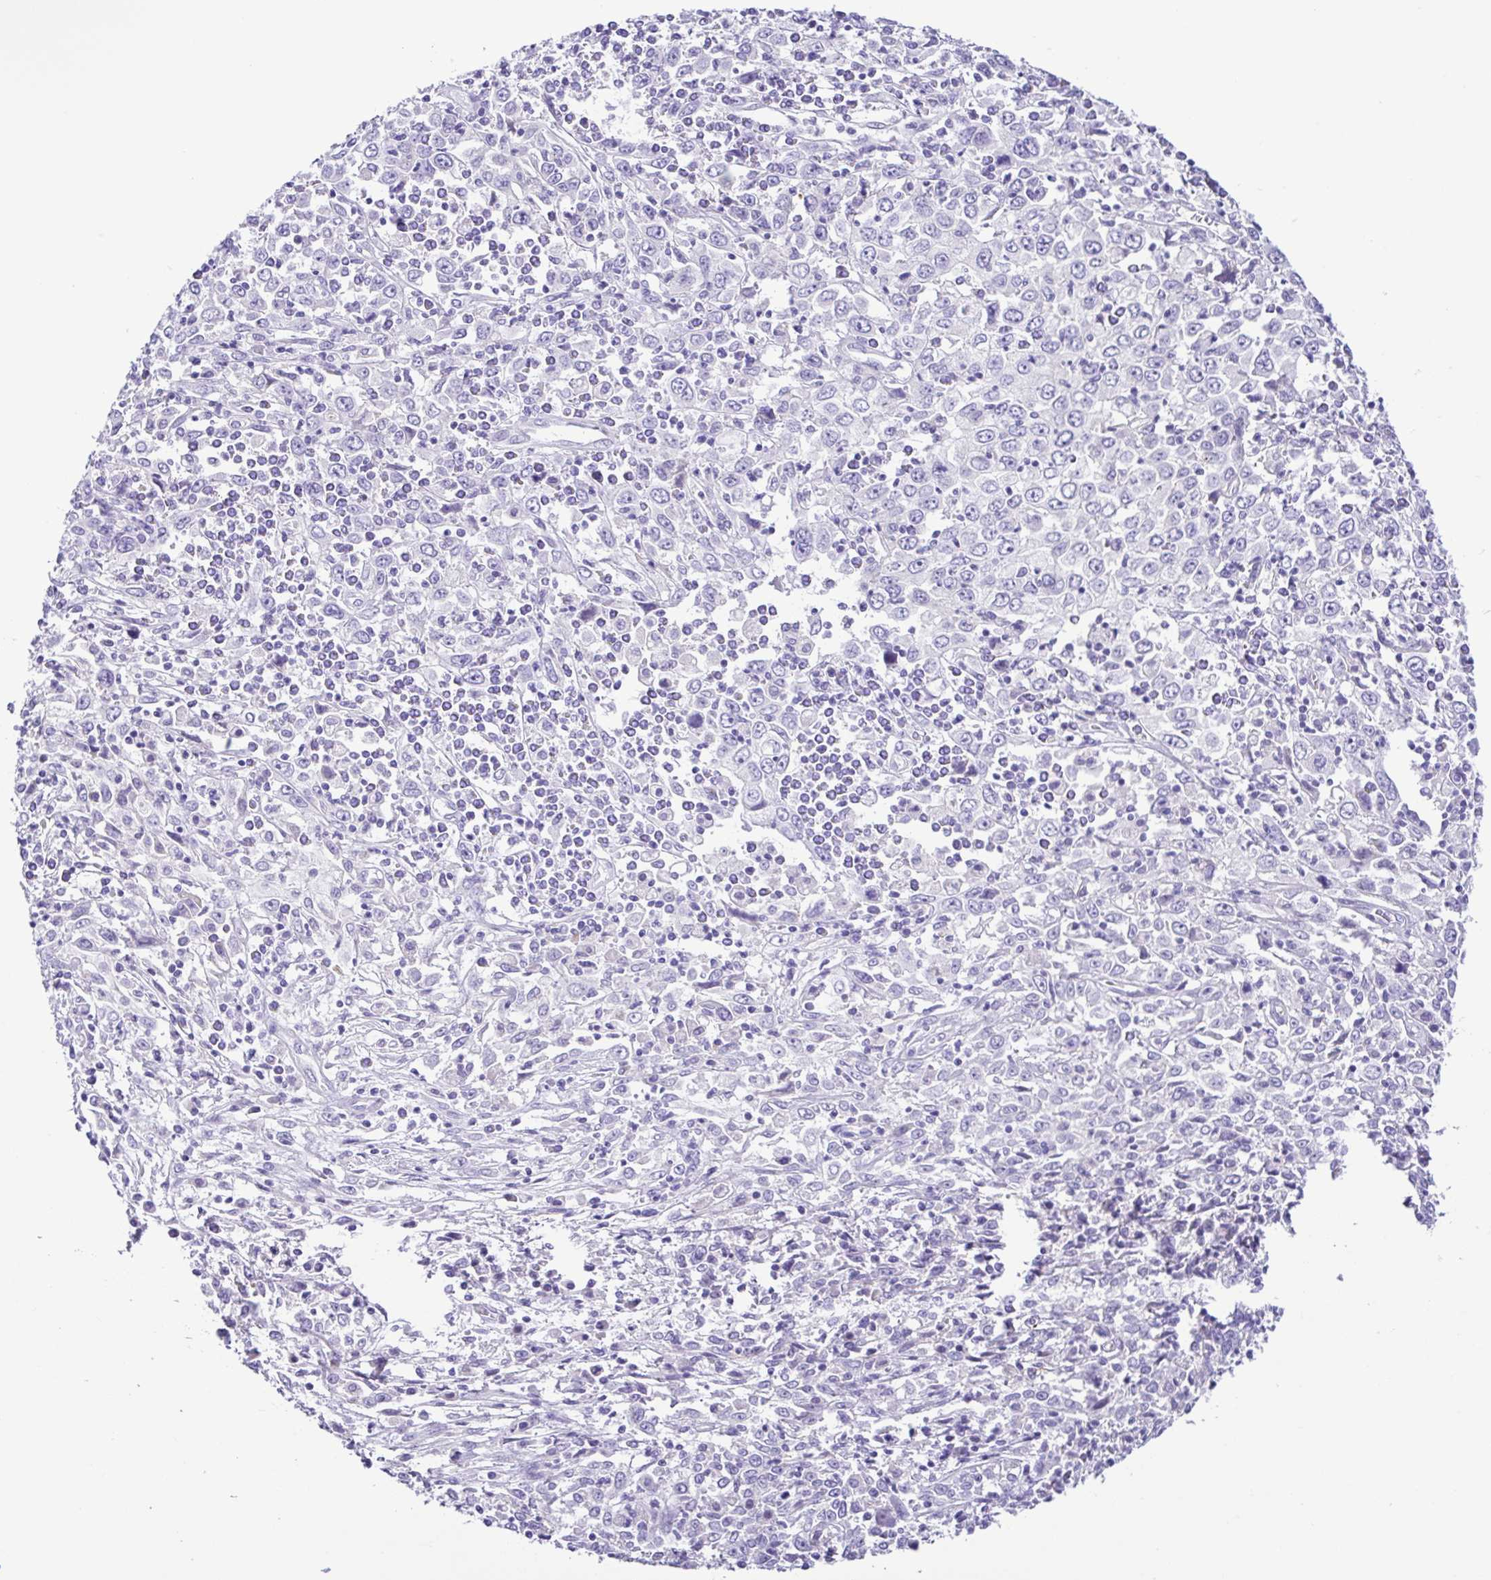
{"staining": {"intensity": "negative", "quantity": "none", "location": "none"}, "tissue": "cervical cancer", "cell_type": "Tumor cells", "image_type": "cancer", "snomed": [{"axis": "morphology", "description": "Adenocarcinoma, NOS"}, {"axis": "topography", "description": "Cervix"}], "caption": "IHC of human adenocarcinoma (cervical) demonstrates no expression in tumor cells. Brightfield microscopy of immunohistochemistry stained with DAB (3,3'-diaminobenzidine) (brown) and hematoxylin (blue), captured at high magnification.", "gene": "GABBR2", "patient": {"sex": "female", "age": 40}}